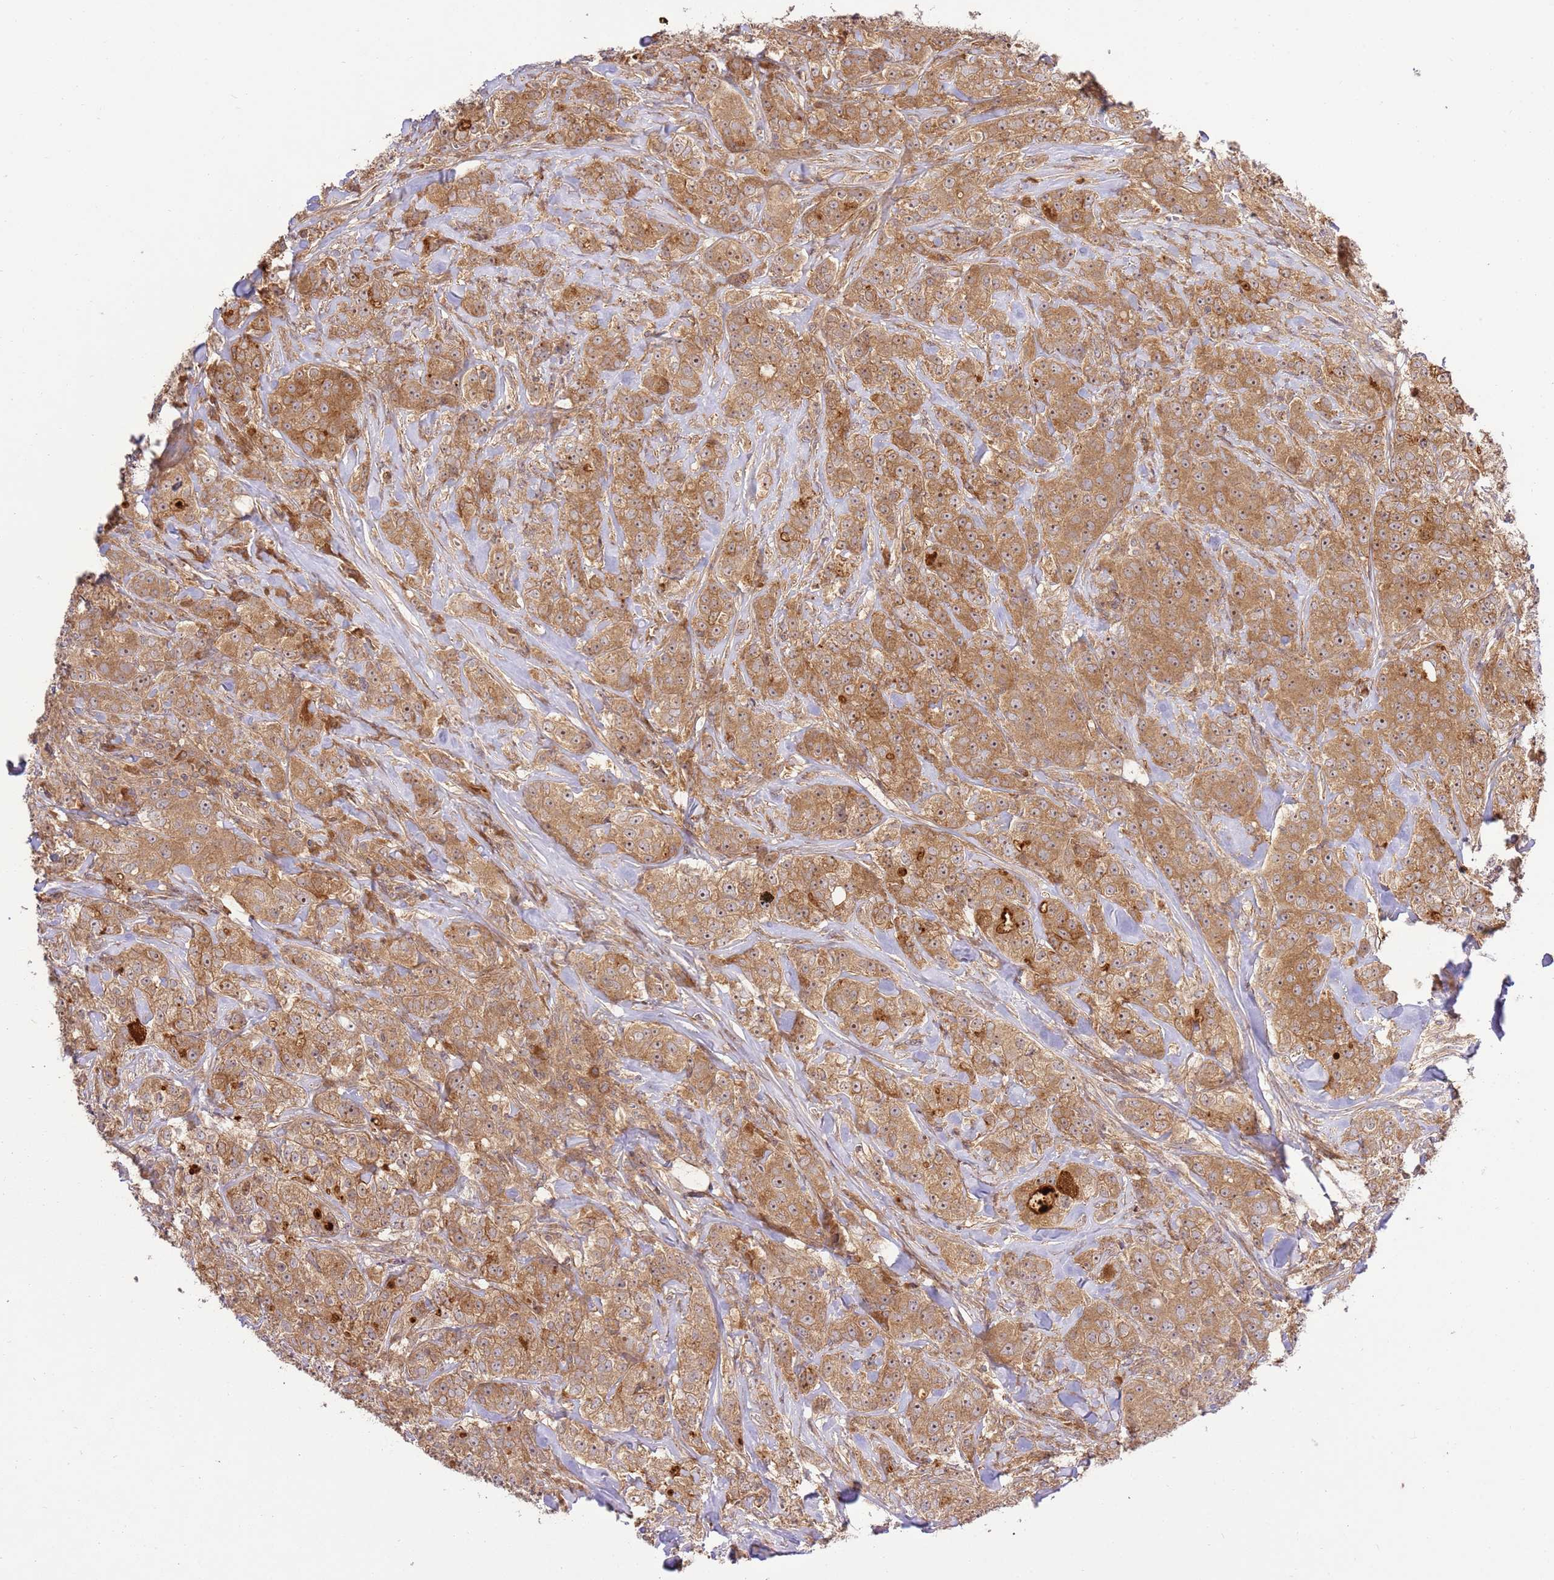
{"staining": {"intensity": "moderate", "quantity": ">75%", "location": "cytoplasmic/membranous,nuclear"}, "tissue": "breast cancer", "cell_type": "Tumor cells", "image_type": "cancer", "snomed": [{"axis": "morphology", "description": "Duct carcinoma"}, {"axis": "topography", "description": "Breast"}], "caption": "Protein expression analysis of human invasive ductal carcinoma (breast) reveals moderate cytoplasmic/membranous and nuclear positivity in approximately >75% of tumor cells.", "gene": "GAREM1", "patient": {"sex": "female", "age": 43}}